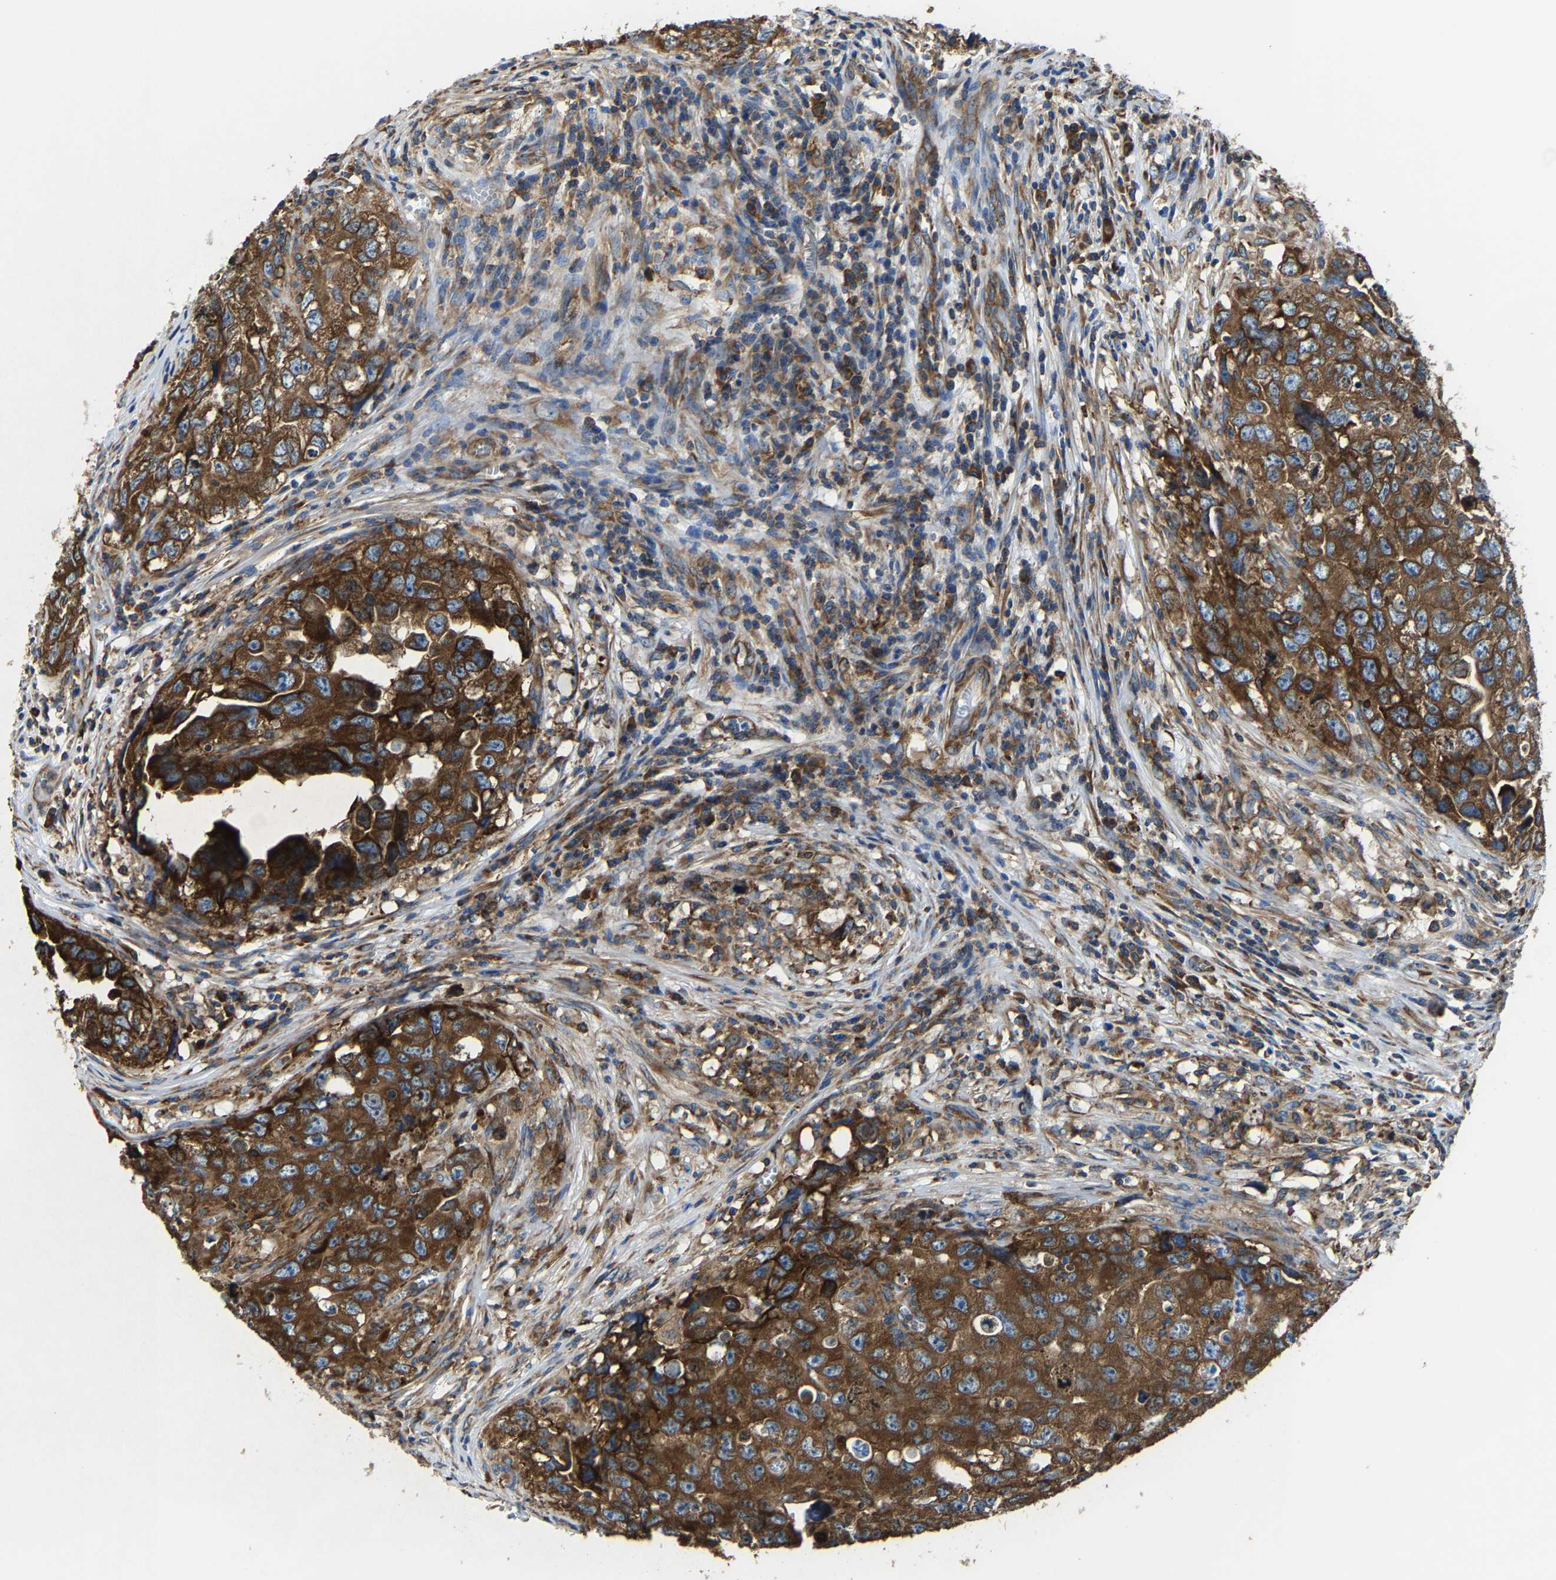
{"staining": {"intensity": "strong", "quantity": ">75%", "location": "cytoplasmic/membranous"}, "tissue": "testis cancer", "cell_type": "Tumor cells", "image_type": "cancer", "snomed": [{"axis": "morphology", "description": "Seminoma, NOS"}, {"axis": "morphology", "description": "Carcinoma, Embryonal, NOS"}, {"axis": "topography", "description": "Testis"}], "caption": "This is an image of IHC staining of testis cancer (seminoma), which shows strong positivity in the cytoplasmic/membranous of tumor cells.", "gene": "G3BP2", "patient": {"sex": "male", "age": 43}}